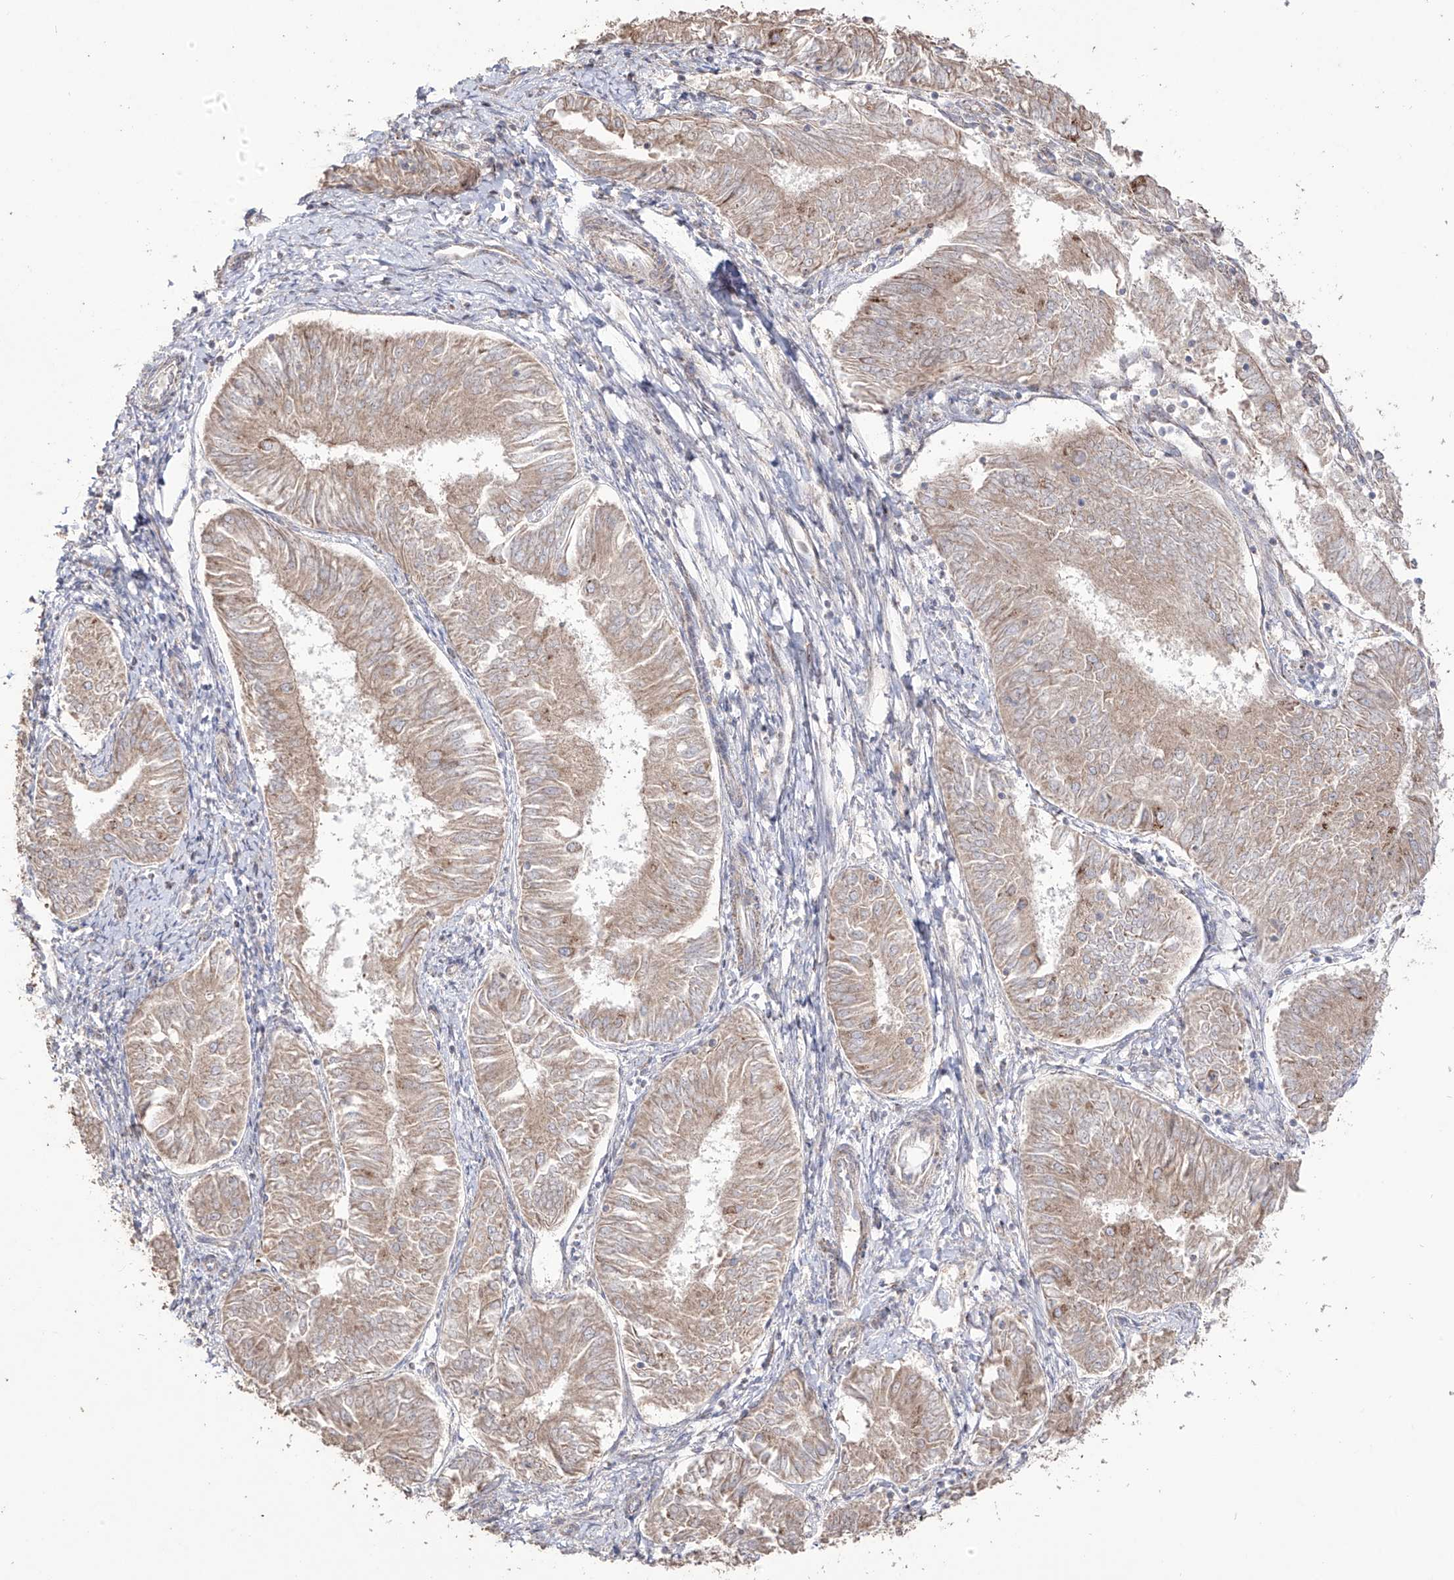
{"staining": {"intensity": "weak", "quantity": "25%-75%", "location": "cytoplasmic/membranous"}, "tissue": "endometrial cancer", "cell_type": "Tumor cells", "image_type": "cancer", "snomed": [{"axis": "morphology", "description": "Adenocarcinoma, NOS"}, {"axis": "topography", "description": "Endometrium"}], "caption": "A high-resolution histopathology image shows immunohistochemistry (IHC) staining of endometrial adenocarcinoma, which displays weak cytoplasmic/membranous expression in about 25%-75% of tumor cells. Using DAB (brown) and hematoxylin (blue) stains, captured at high magnification using brightfield microscopy.", "gene": "YKT6", "patient": {"sex": "female", "age": 58}}